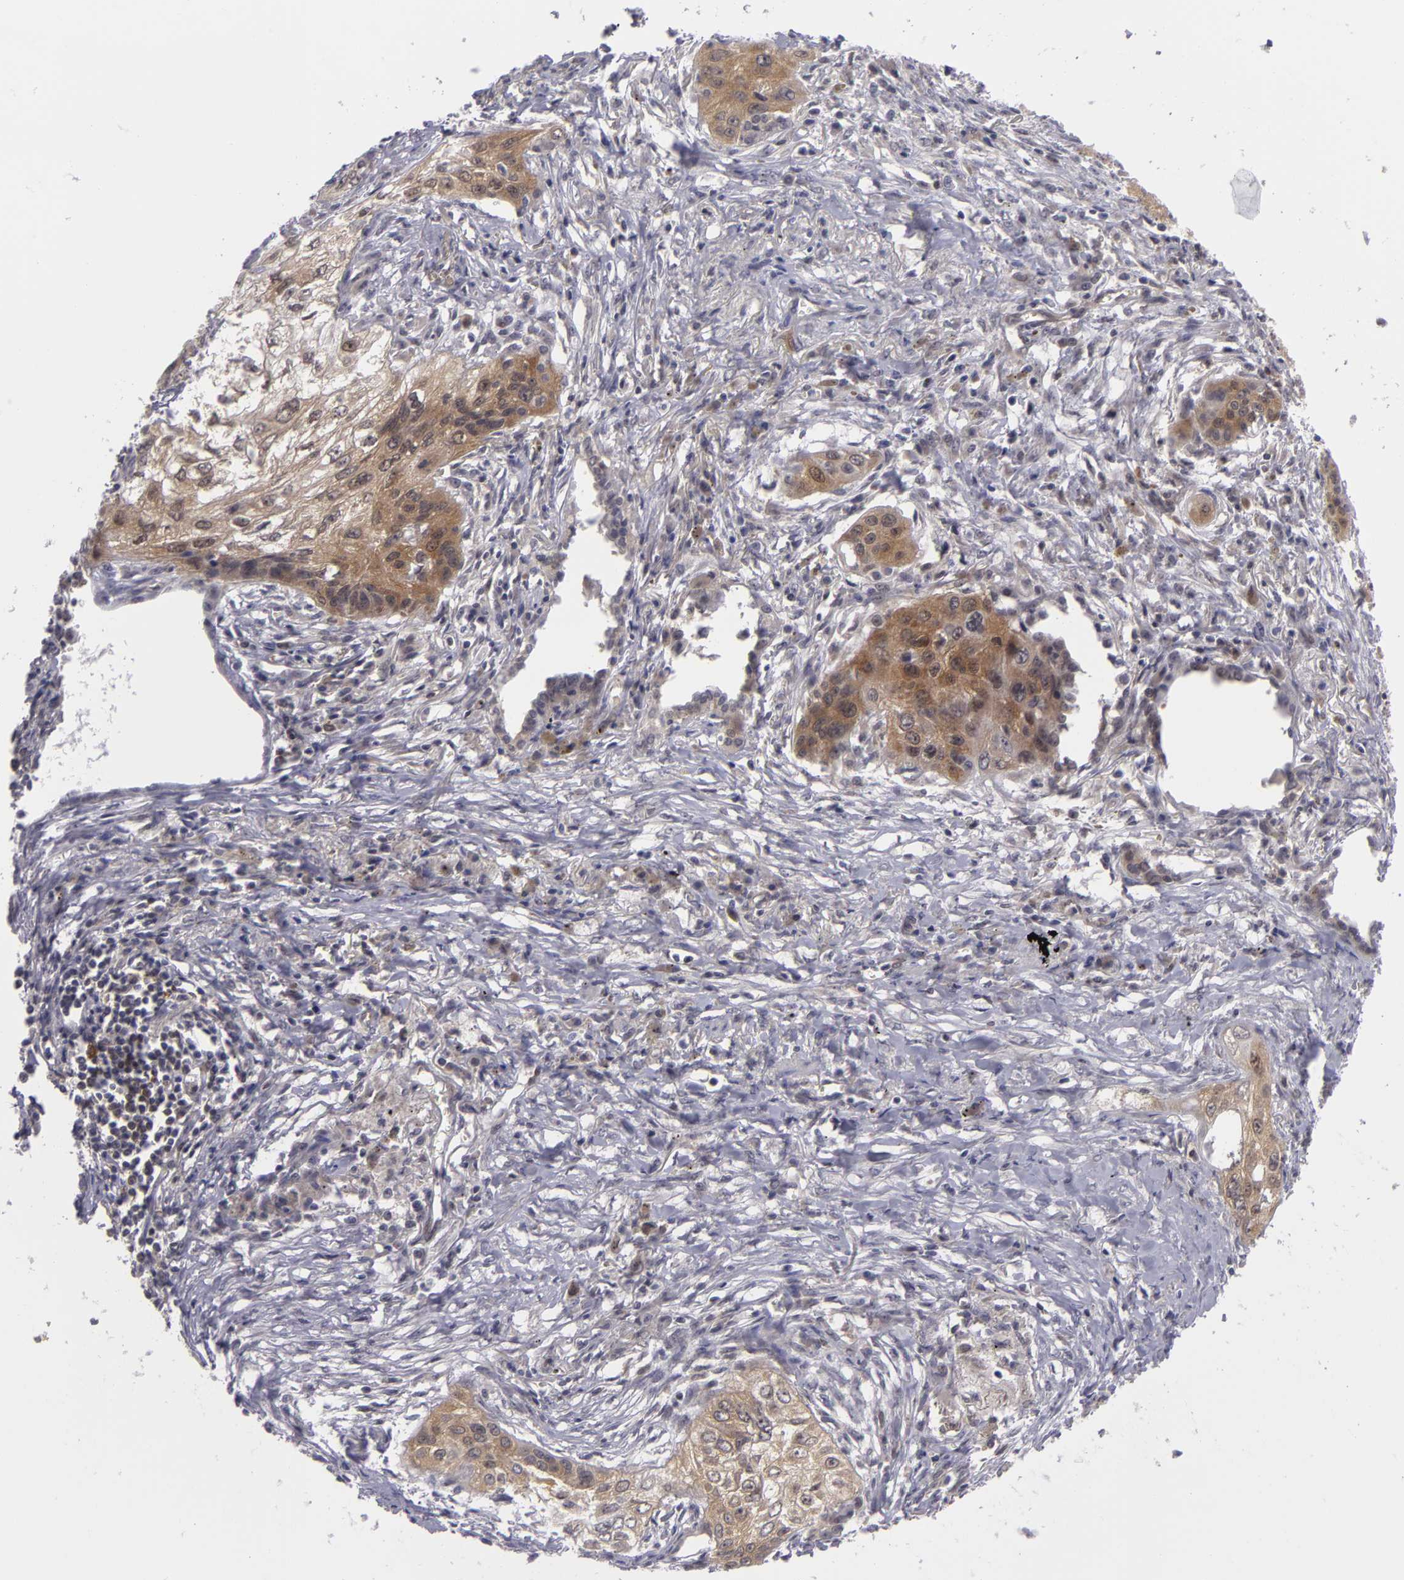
{"staining": {"intensity": "moderate", "quantity": ">75%", "location": "cytoplasmic/membranous"}, "tissue": "lung cancer", "cell_type": "Tumor cells", "image_type": "cancer", "snomed": [{"axis": "morphology", "description": "Squamous cell carcinoma, NOS"}, {"axis": "topography", "description": "Lung"}], "caption": "A brown stain shows moderate cytoplasmic/membranous staining of a protein in human lung cancer tumor cells.", "gene": "BCL10", "patient": {"sex": "male", "age": 71}}